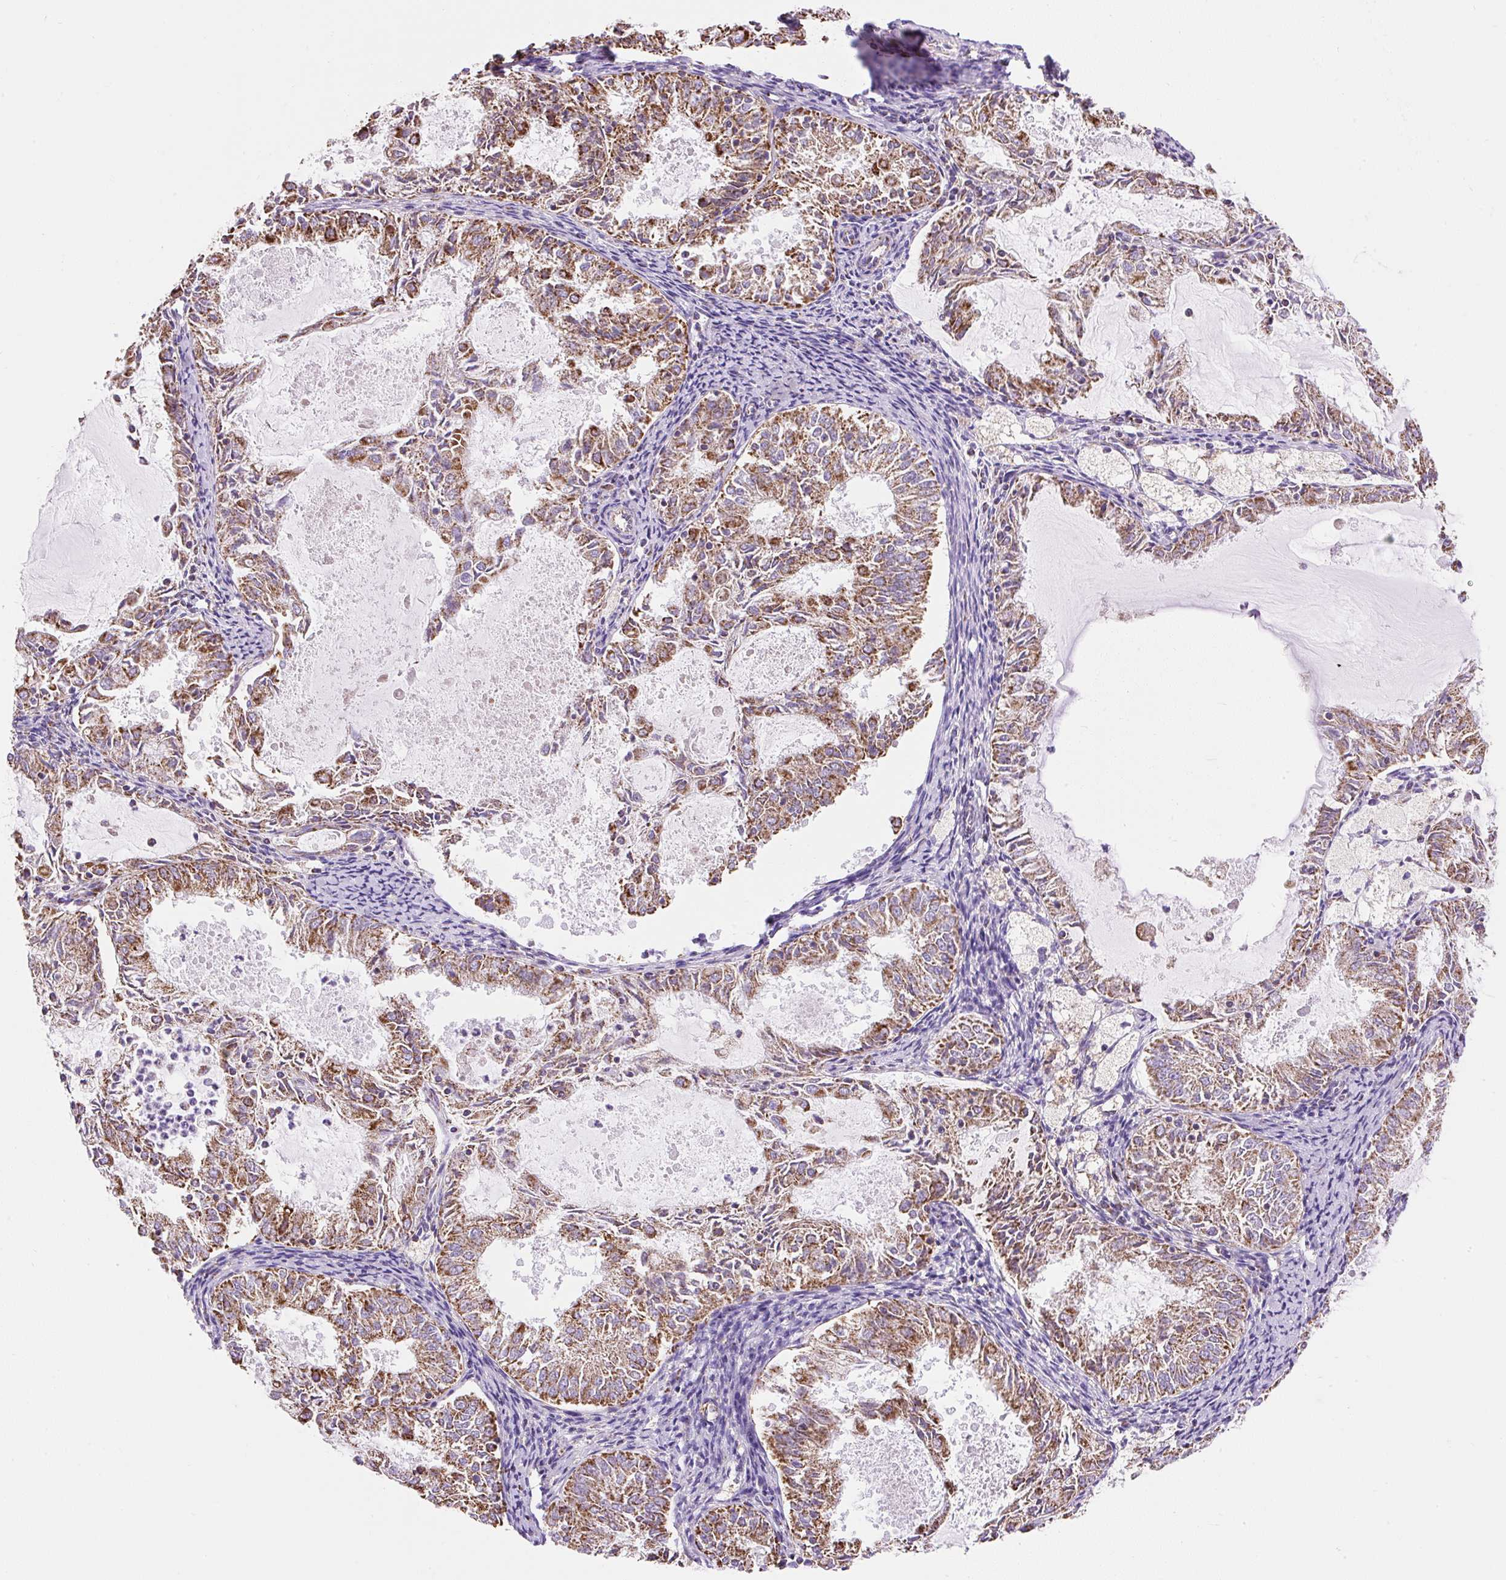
{"staining": {"intensity": "moderate", "quantity": ">75%", "location": "cytoplasmic/membranous"}, "tissue": "endometrial cancer", "cell_type": "Tumor cells", "image_type": "cancer", "snomed": [{"axis": "morphology", "description": "Adenocarcinoma, NOS"}, {"axis": "topography", "description": "Endometrium"}], "caption": "Protein positivity by immunohistochemistry demonstrates moderate cytoplasmic/membranous staining in approximately >75% of tumor cells in endometrial cancer.", "gene": "DAAM2", "patient": {"sex": "female", "age": 57}}